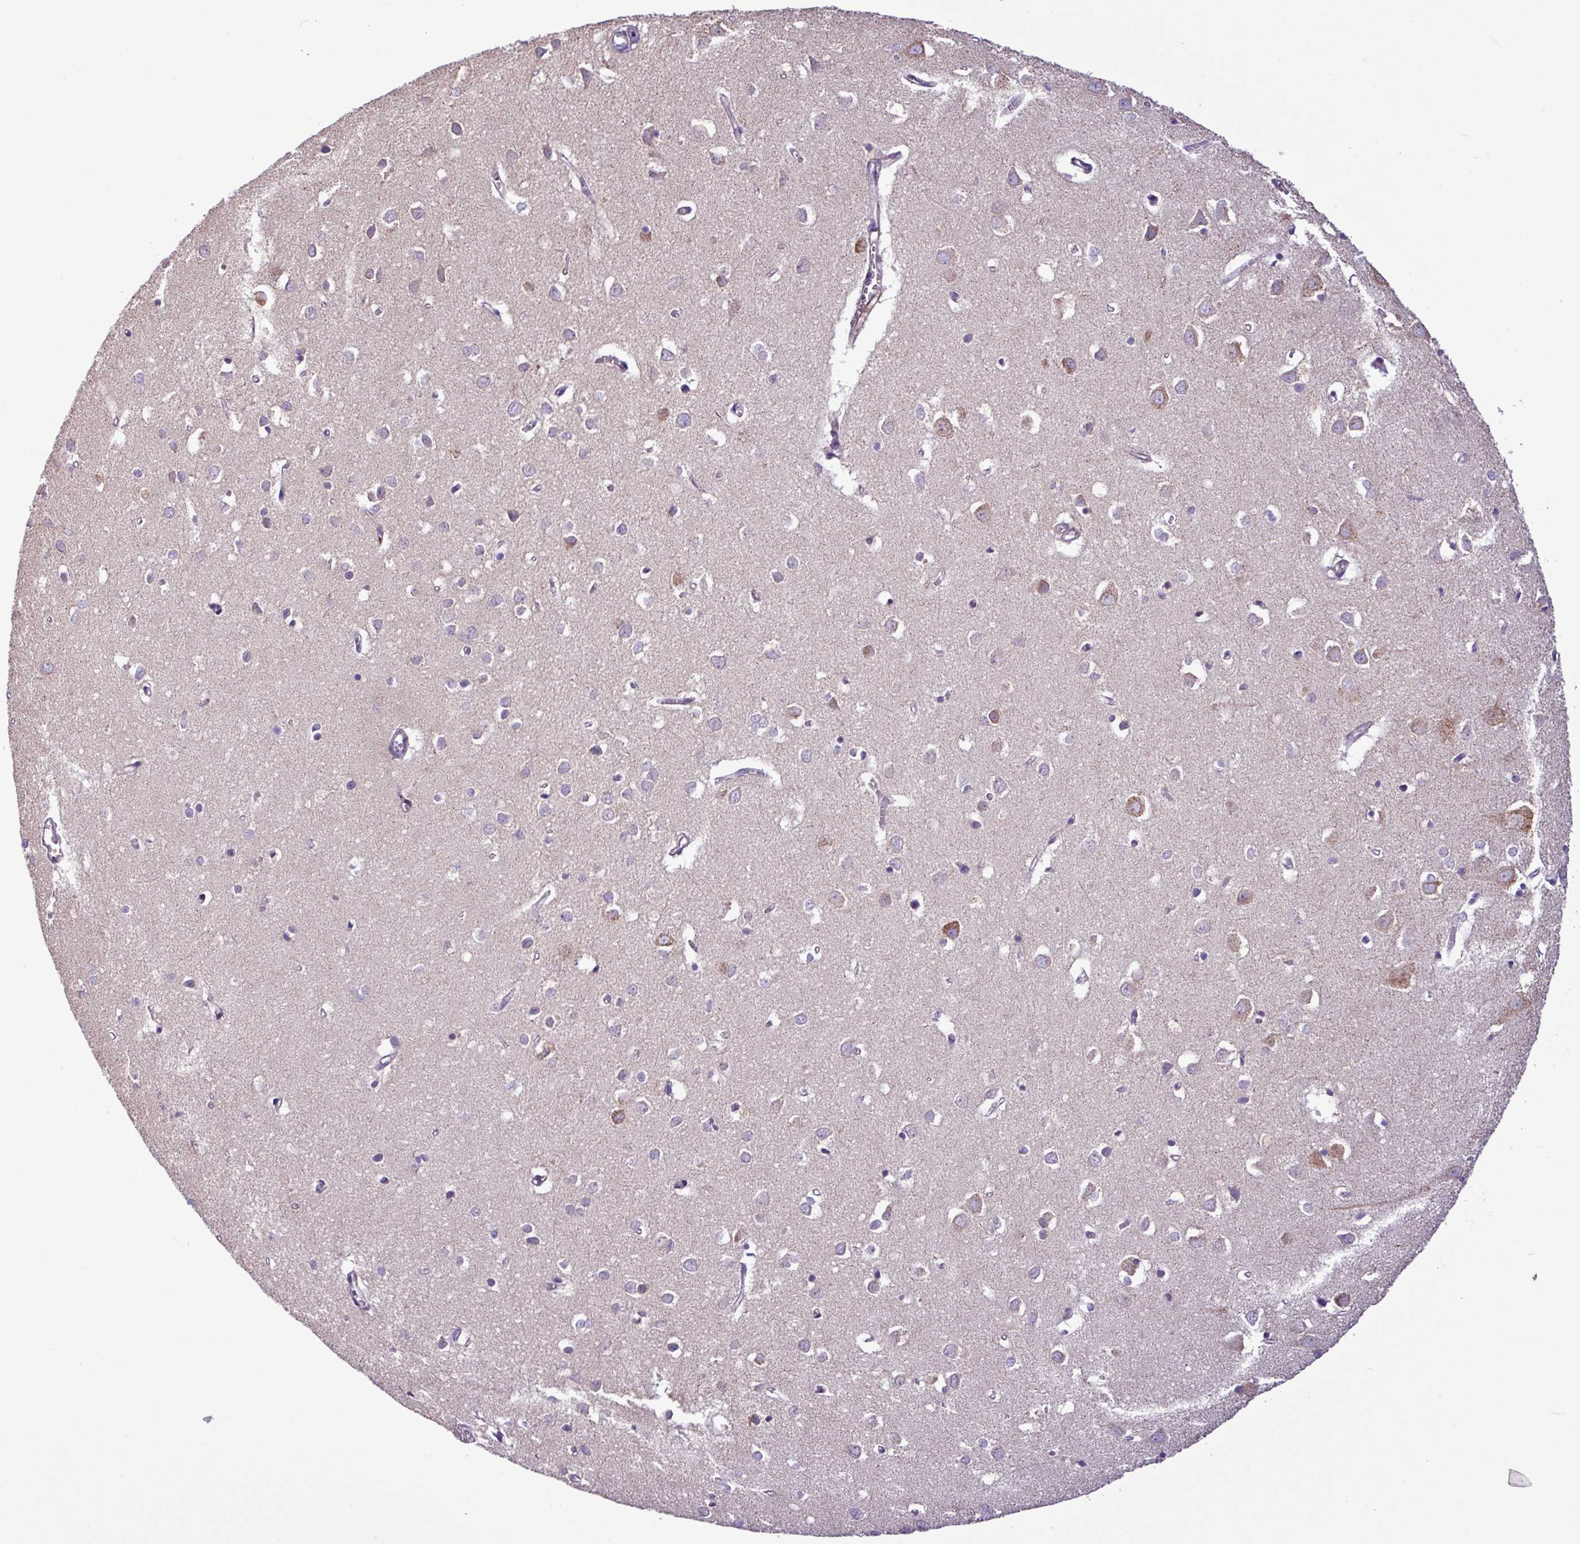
{"staining": {"intensity": "negative", "quantity": "none", "location": "none"}, "tissue": "cerebral cortex", "cell_type": "Endothelial cells", "image_type": "normal", "snomed": [{"axis": "morphology", "description": "Normal tissue, NOS"}, {"axis": "topography", "description": "Cerebral cortex"}], "caption": "Immunohistochemistry (IHC) of unremarkable cerebral cortex shows no staining in endothelial cells.", "gene": "FAM183A", "patient": {"sex": "female", "age": 64}}